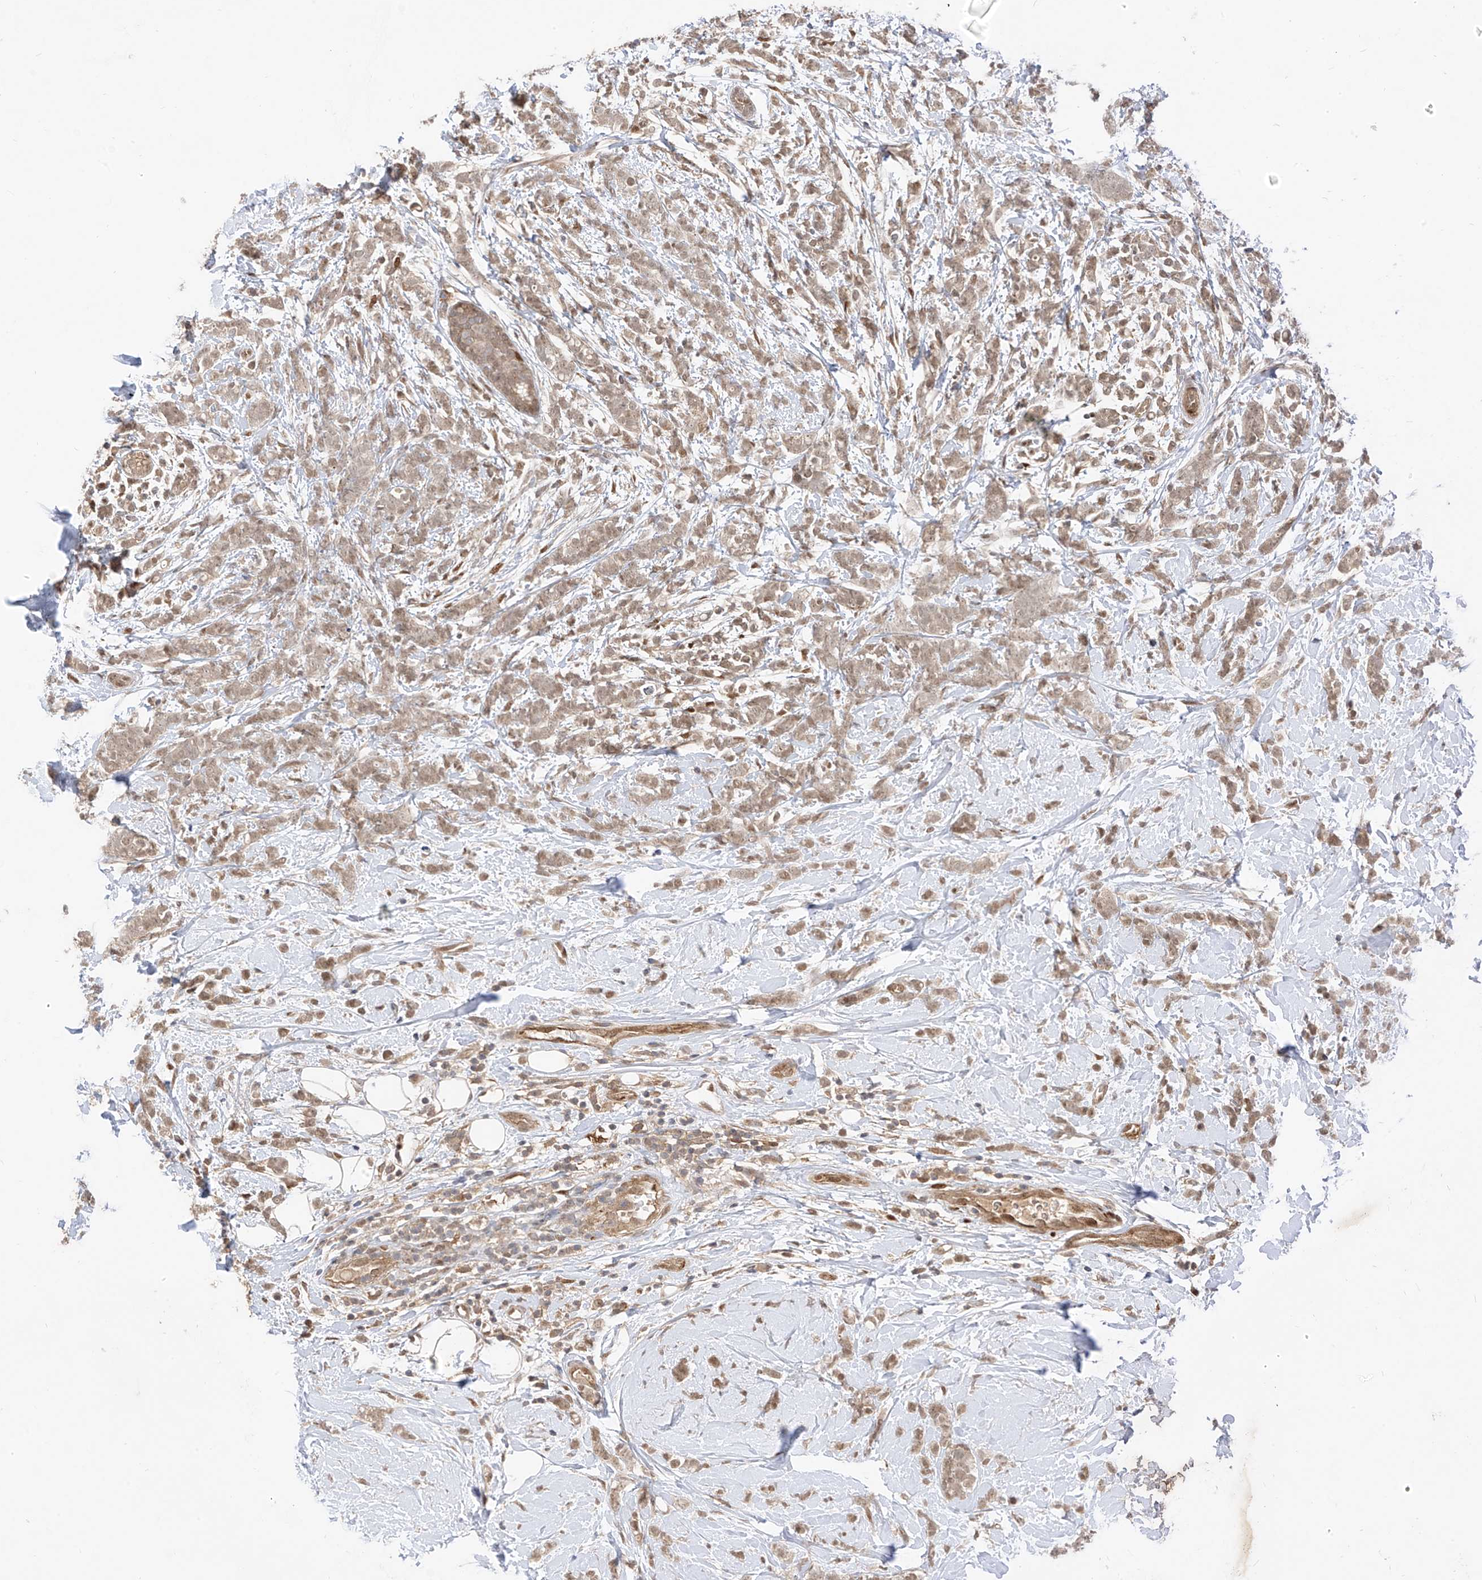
{"staining": {"intensity": "weak", "quantity": ">75%", "location": "cytoplasmic/membranous,nuclear"}, "tissue": "breast cancer", "cell_type": "Tumor cells", "image_type": "cancer", "snomed": [{"axis": "morphology", "description": "Lobular carcinoma"}, {"axis": "topography", "description": "Breast"}], "caption": "Immunohistochemistry photomicrograph of neoplastic tissue: human breast lobular carcinoma stained using immunohistochemistry reveals low levels of weak protein expression localized specifically in the cytoplasmic/membranous and nuclear of tumor cells, appearing as a cytoplasmic/membranous and nuclear brown color.", "gene": "MRTFA", "patient": {"sex": "female", "age": 58}}